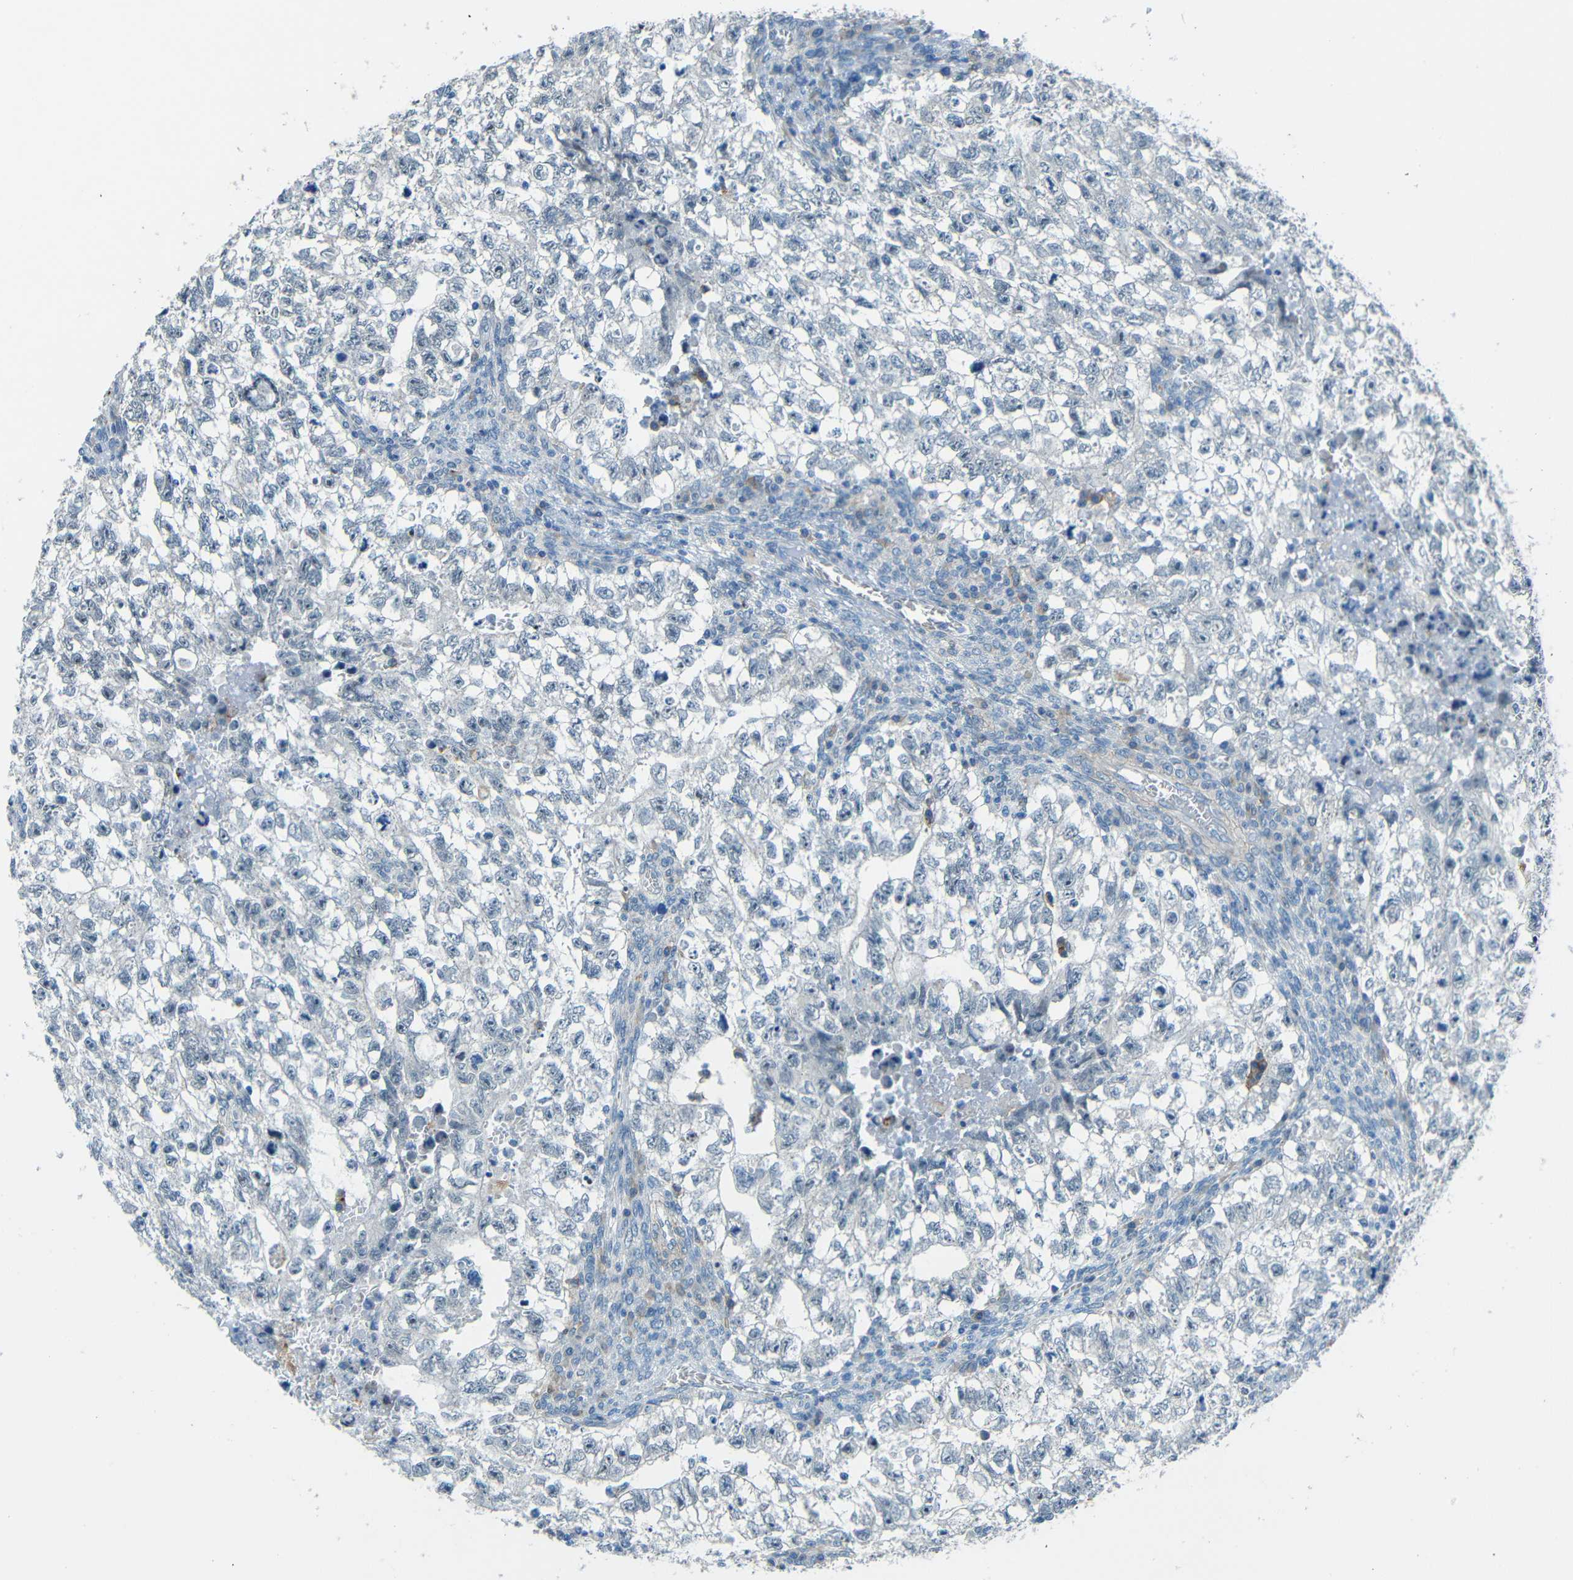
{"staining": {"intensity": "negative", "quantity": "none", "location": "none"}, "tissue": "testis cancer", "cell_type": "Tumor cells", "image_type": "cancer", "snomed": [{"axis": "morphology", "description": "Seminoma, NOS"}, {"axis": "morphology", "description": "Carcinoma, Embryonal, NOS"}, {"axis": "topography", "description": "Testis"}], "caption": "An image of human testis cancer (embryonal carcinoma) is negative for staining in tumor cells.", "gene": "ANKRD22", "patient": {"sex": "male", "age": 38}}